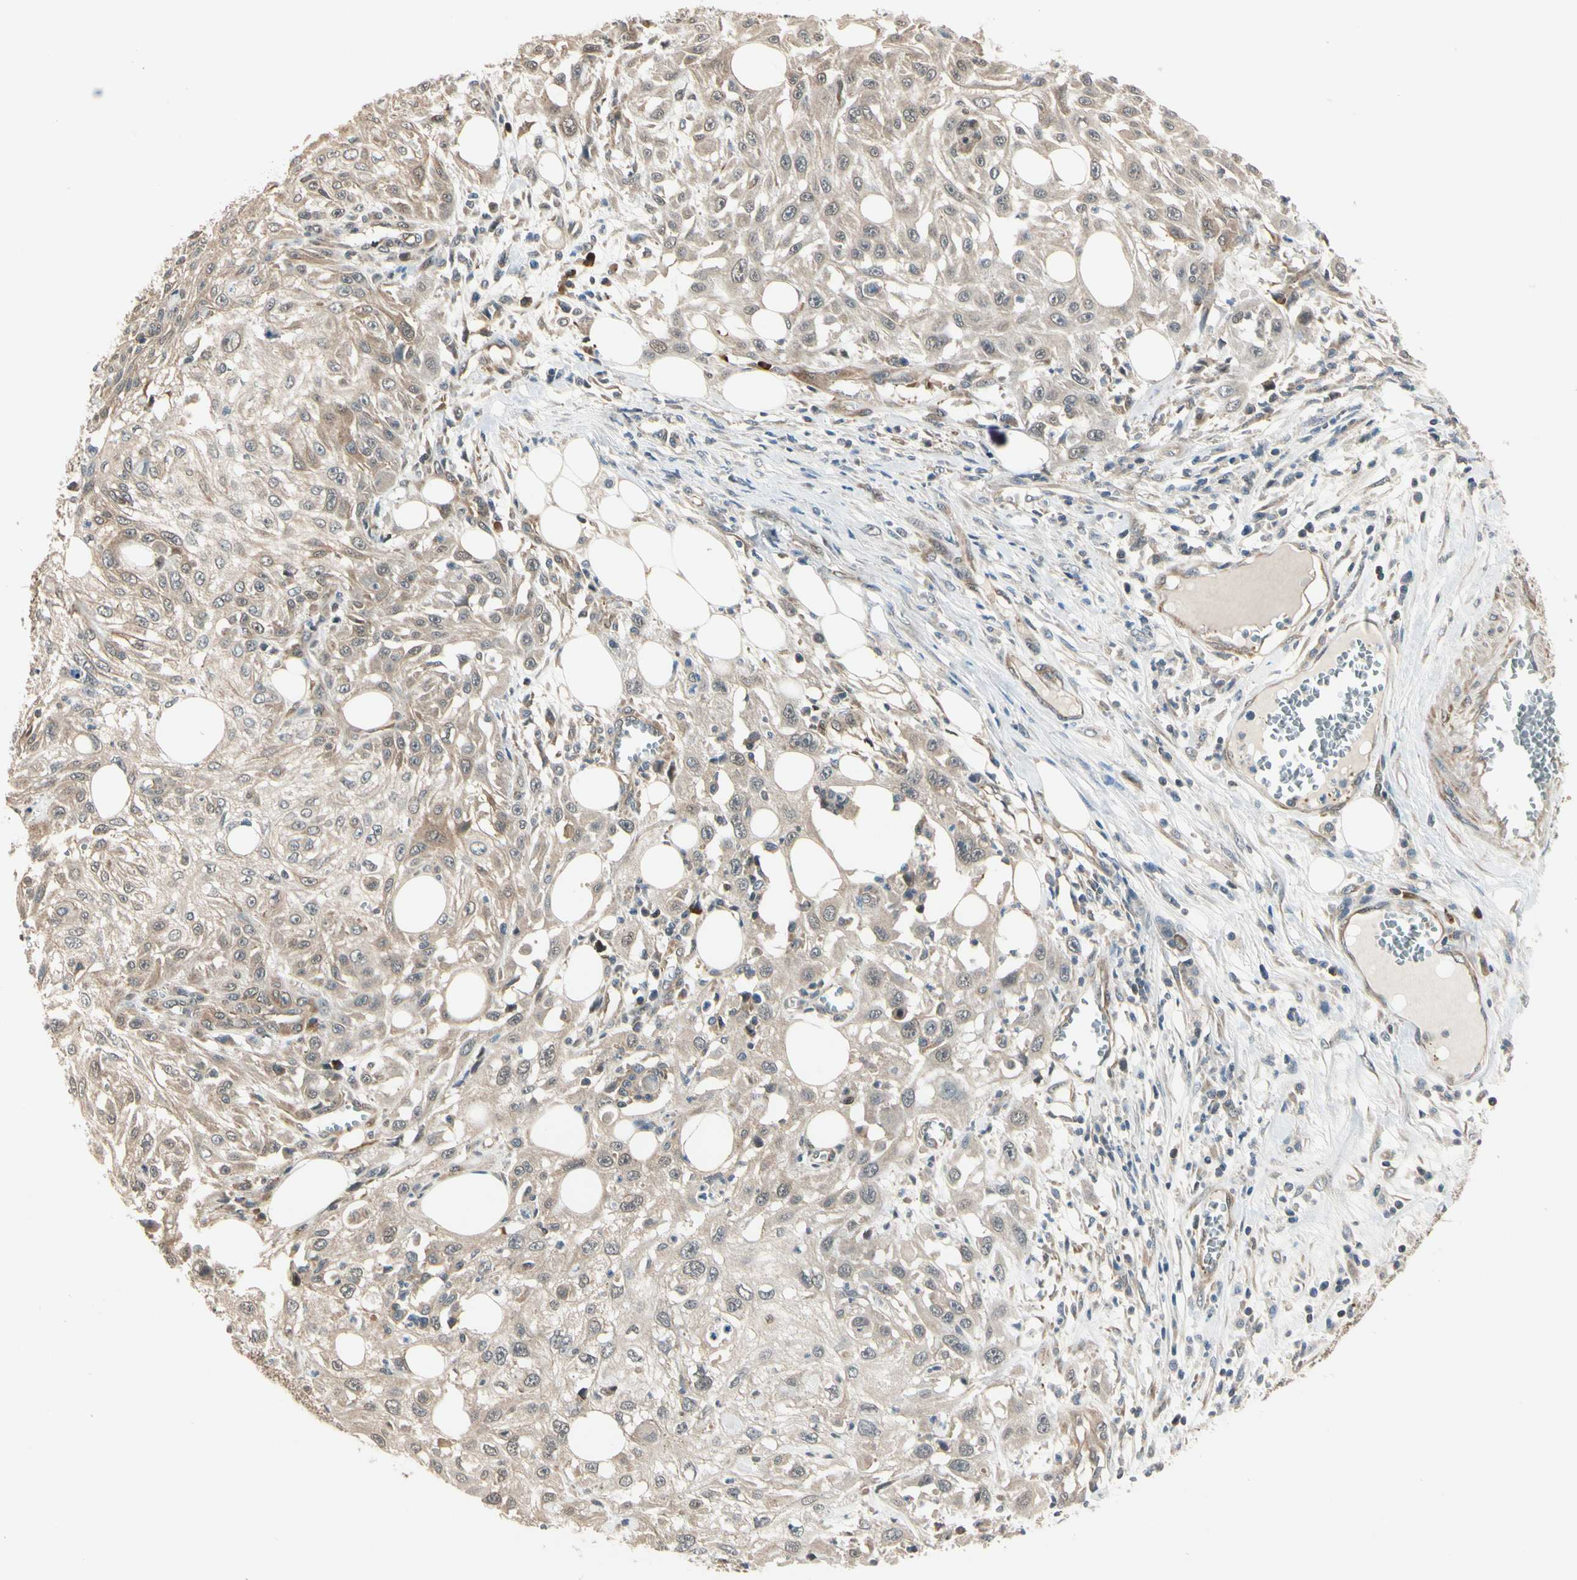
{"staining": {"intensity": "weak", "quantity": ">75%", "location": "cytoplasmic/membranous,nuclear"}, "tissue": "skin cancer", "cell_type": "Tumor cells", "image_type": "cancer", "snomed": [{"axis": "morphology", "description": "Squamous cell carcinoma, NOS"}, {"axis": "topography", "description": "Skin"}], "caption": "Immunohistochemical staining of human skin squamous cell carcinoma exhibits low levels of weak cytoplasmic/membranous and nuclear protein positivity in approximately >75% of tumor cells. The protein is shown in brown color, while the nuclei are stained blue.", "gene": "RASGRF1", "patient": {"sex": "male", "age": 75}}